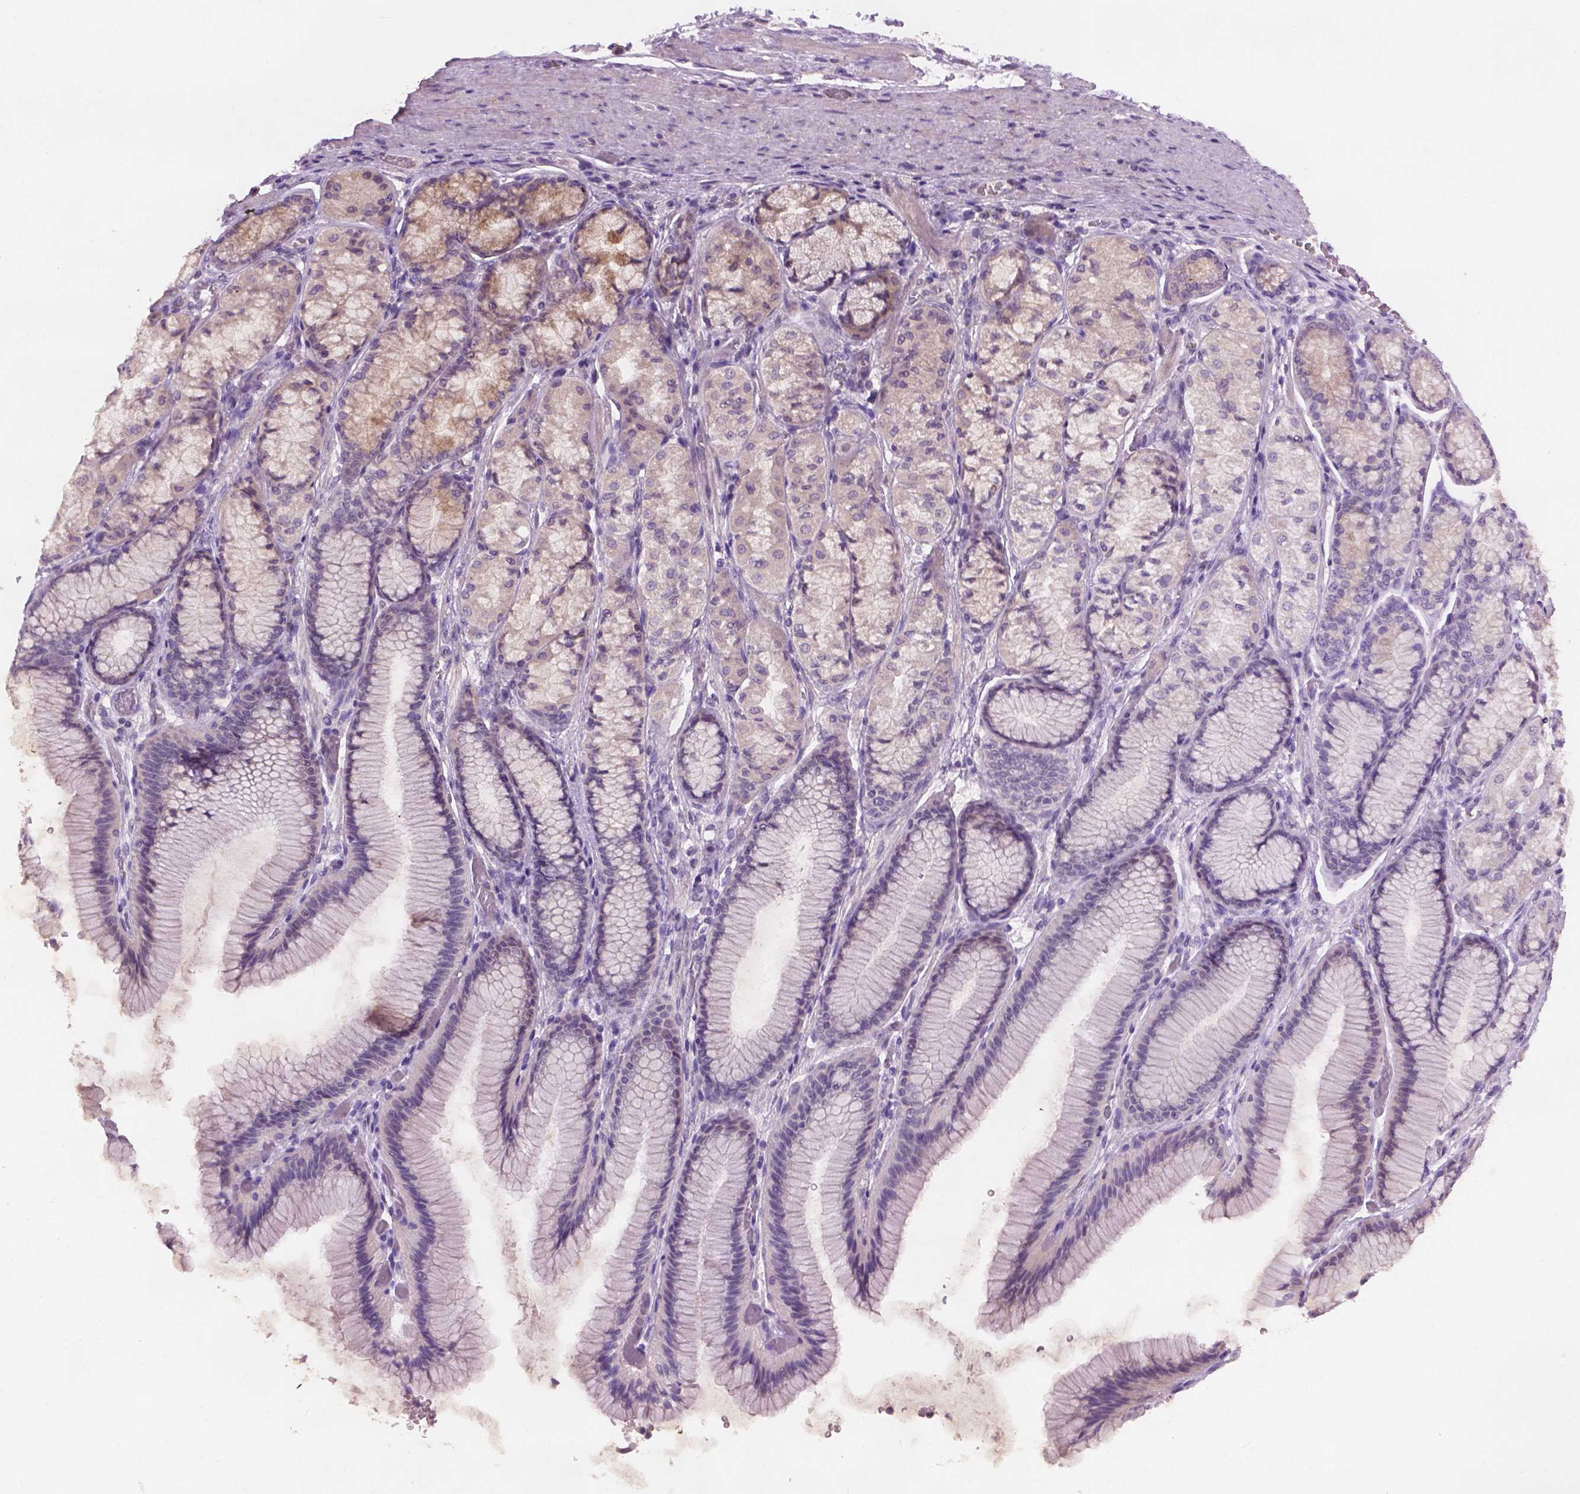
{"staining": {"intensity": "weak", "quantity": "<25%", "location": "cytoplasmic/membranous"}, "tissue": "stomach", "cell_type": "Glandular cells", "image_type": "normal", "snomed": [{"axis": "morphology", "description": "Normal tissue, NOS"}, {"axis": "morphology", "description": "Adenocarcinoma, NOS"}, {"axis": "morphology", "description": "Adenocarcinoma, High grade"}, {"axis": "topography", "description": "Stomach, upper"}, {"axis": "topography", "description": "Stomach"}], "caption": "A high-resolution micrograph shows immunohistochemistry (IHC) staining of unremarkable stomach, which displays no significant staining in glandular cells.", "gene": "KRT17", "patient": {"sex": "female", "age": 65}}